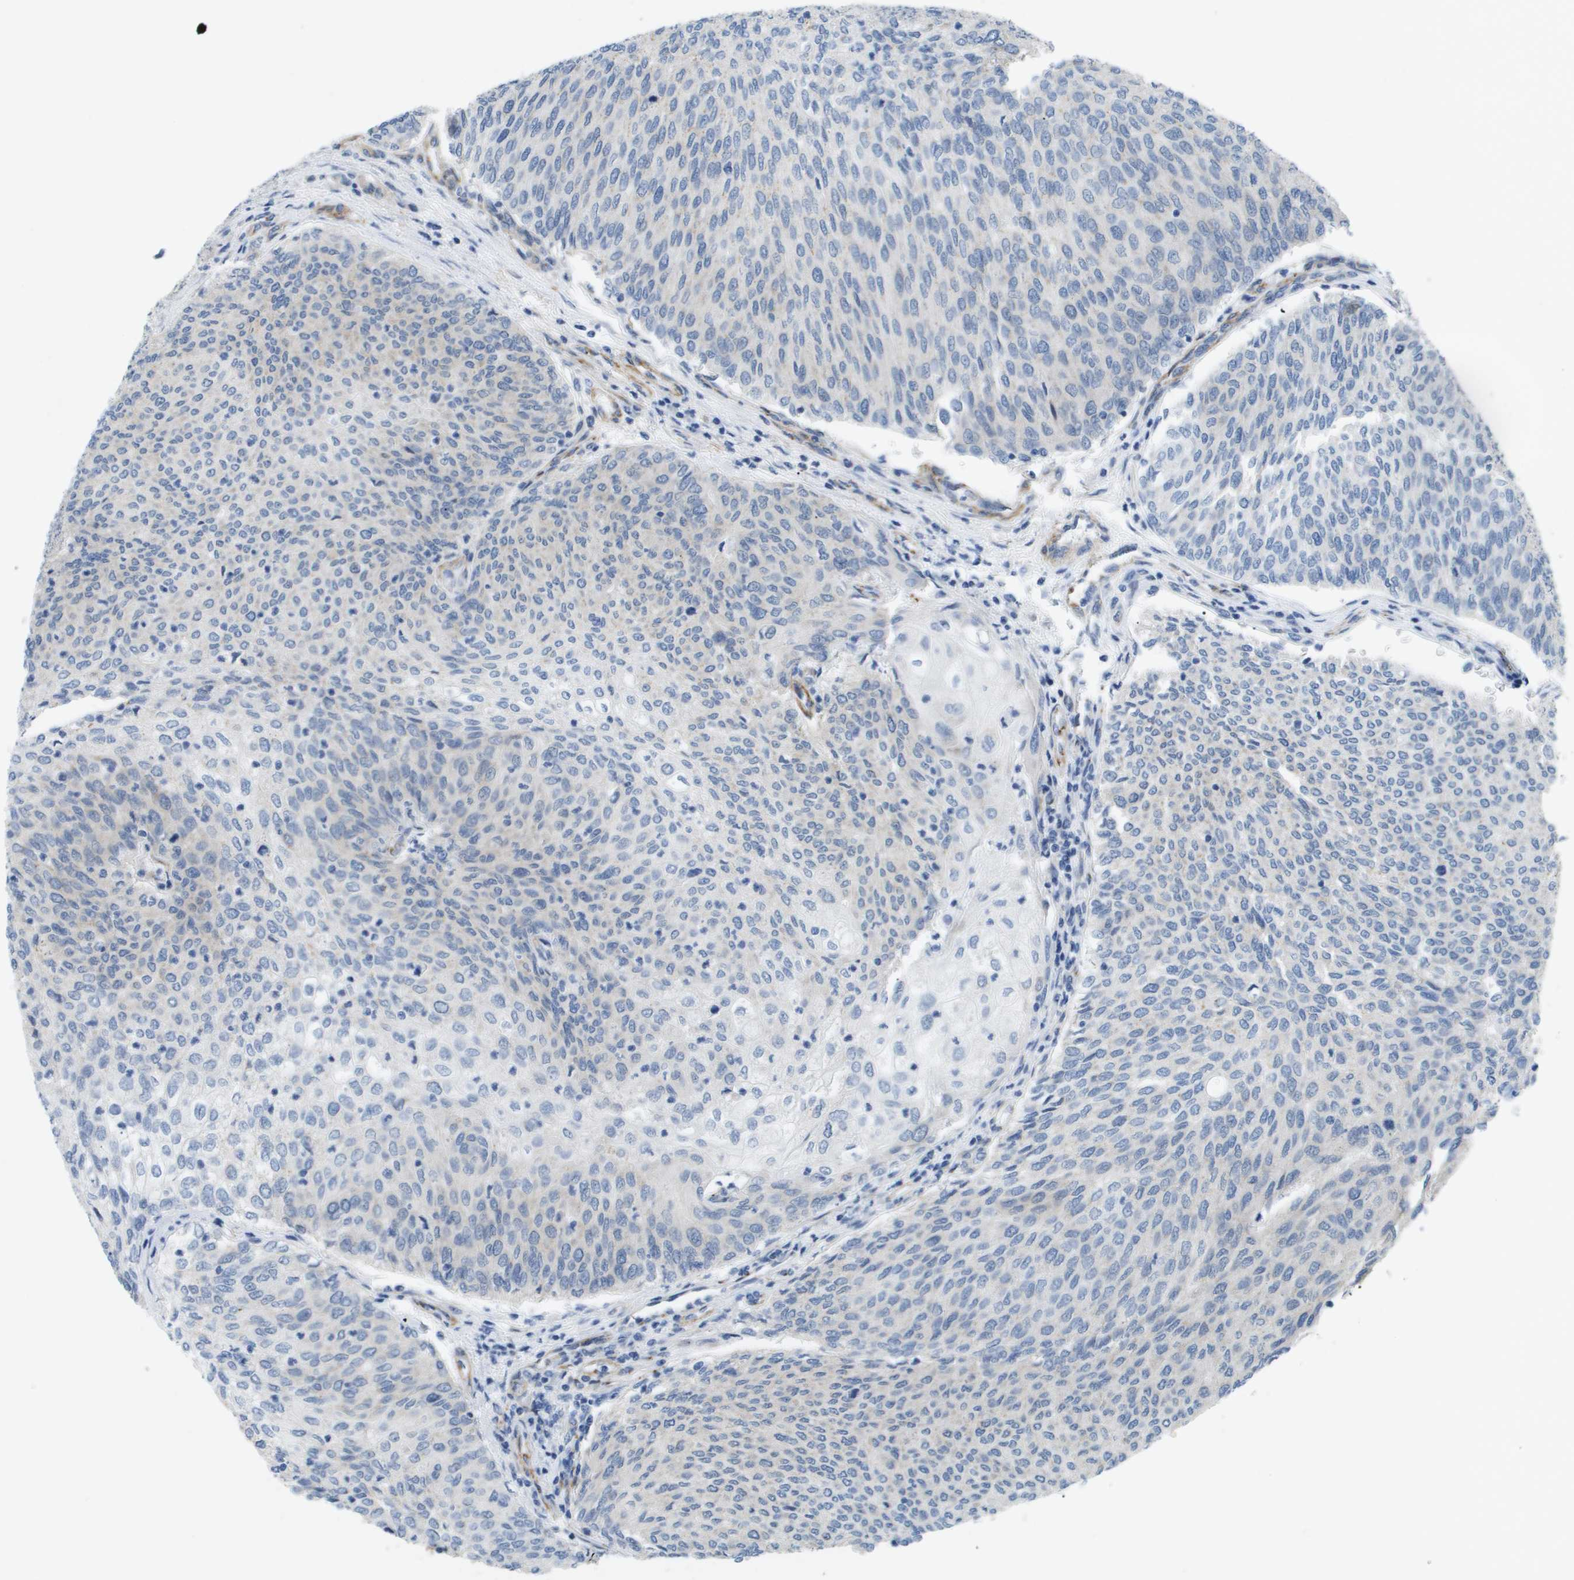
{"staining": {"intensity": "negative", "quantity": "none", "location": "none"}, "tissue": "urothelial cancer", "cell_type": "Tumor cells", "image_type": "cancer", "snomed": [{"axis": "morphology", "description": "Urothelial carcinoma, Low grade"}, {"axis": "topography", "description": "Urinary bladder"}], "caption": "DAB (3,3'-diaminobenzidine) immunohistochemical staining of human urothelial cancer displays no significant staining in tumor cells.", "gene": "OTUD5", "patient": {"sex": "female", "age": 79}}